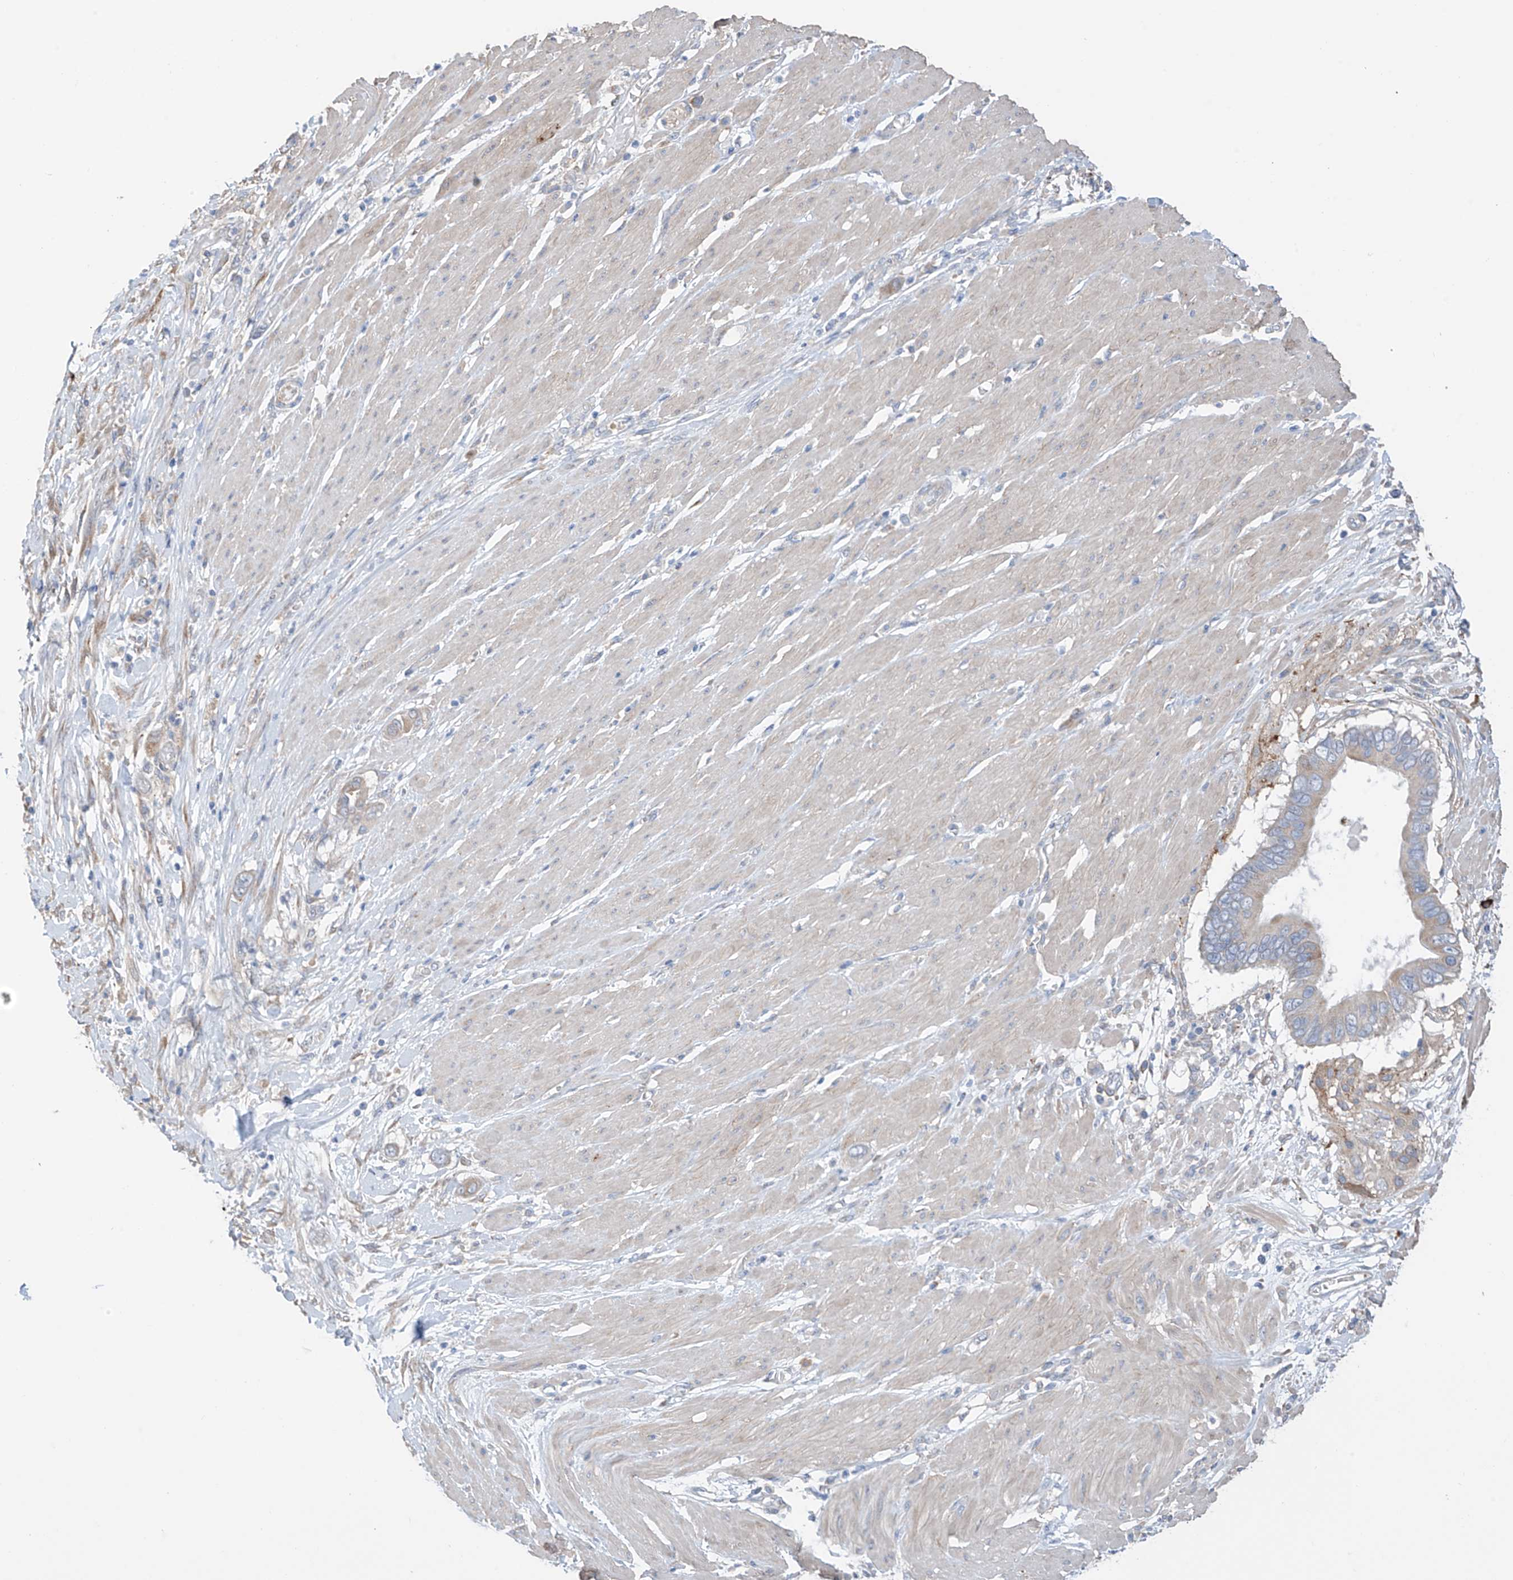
{"staining": {"intensity": "negative", "quantity": "none", "location": "none"}, "tissue": "pancreatic cancer", "cell_type": "Tumor cells", "image_type": "cancer", "snomed": [{"axis": "morphology", "description": "Adenocarcinoma, NOS"}, {"axis": "topography", "description": "Pancreas"}], "caption": "Adenocarcinoma (pancreatic) was stained to show a protein in brown. There is no significant staining in tumor cells.", "gene": "REC8", "patient": {"sex": "male", "age": 68}}